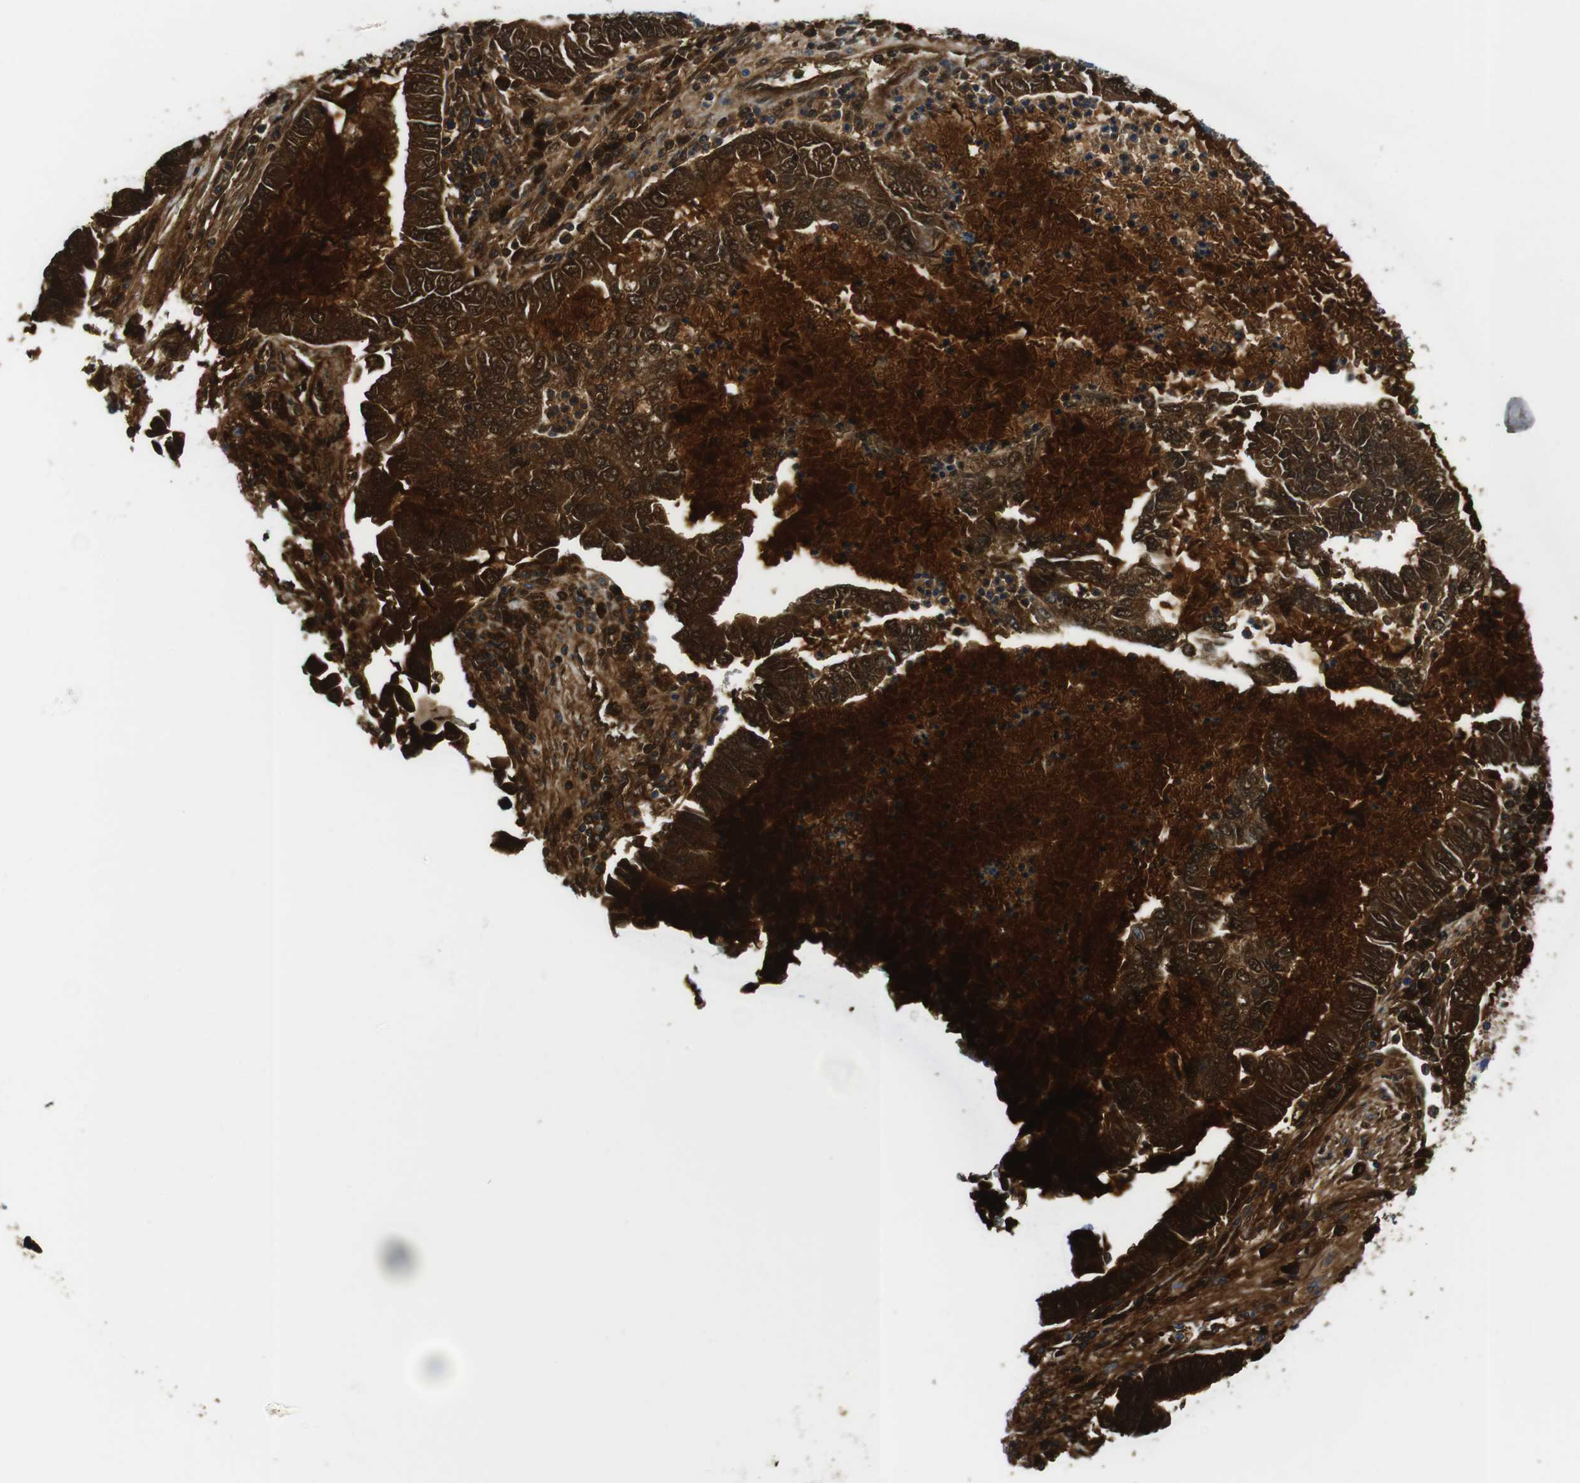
{"staining": {"intensity": "strong", "quantity": ">75%", "location": "cytoplasmic/membranous"}, "tissue": "lung cancer", "cell_type": "Tumor cells", "image_type": "cancer", "snomed": [{"axis": "morphology", "description": "Adenocarcinoma, NOS"}, {"axis": "topography", "description": "Lung"}], "caption": "Tumor cells reveal high levels of strong cytoplasmic/membranous positivity in approximately >75% of cells in lung cancer.", "gene": "IGKC", "patient": {"sex": "female", "age": 51}}